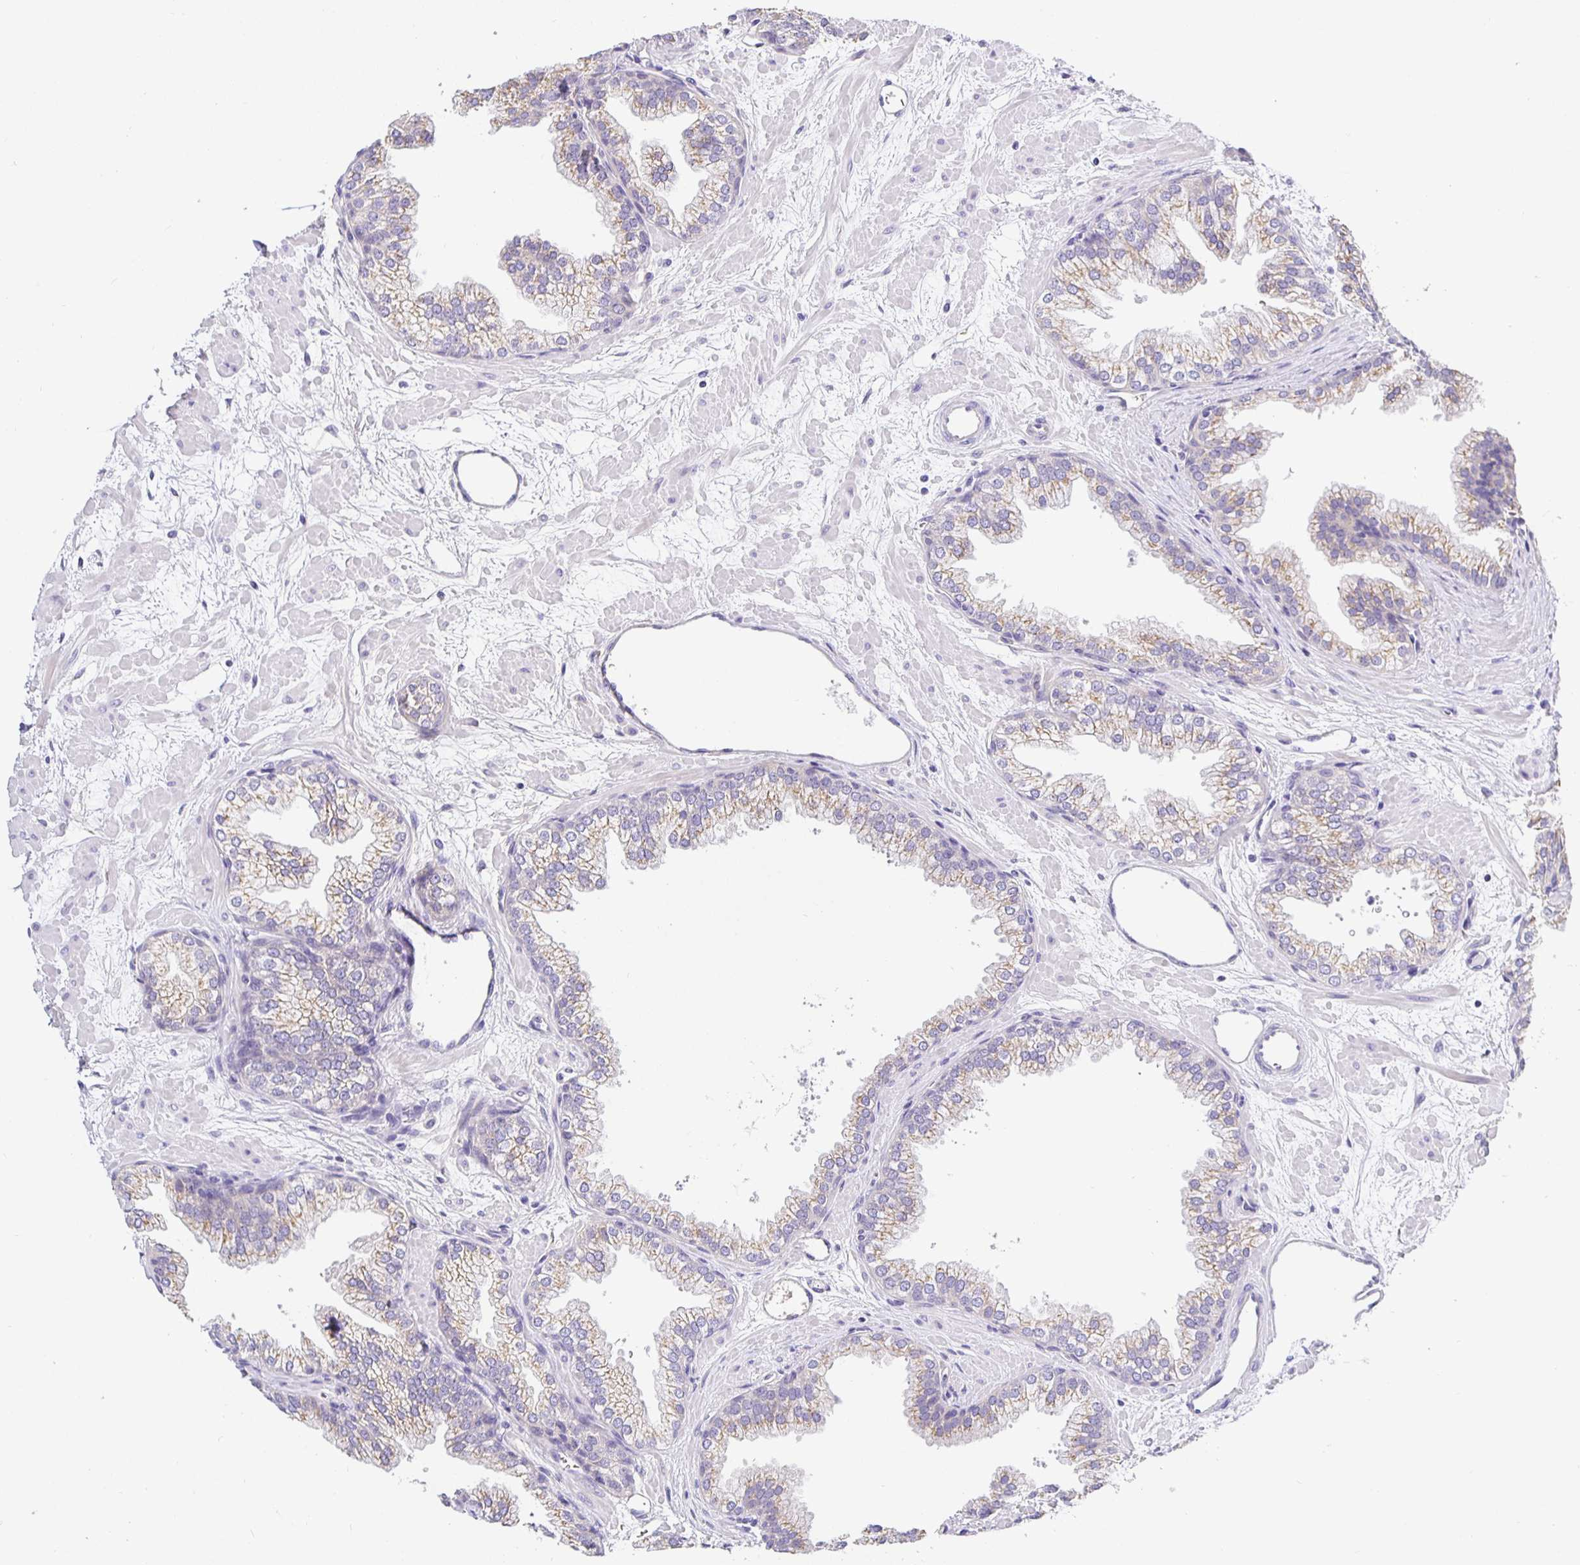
{"staining": {"intensity": "weak", "quantity": "25%-75%", "location": "cytoplasmic/membranous"}, "tissue": "prostate", "cell_type": "Glandular cells", "image_type": "normal", "snomed": [{"axis": "morphology", "description": "Normal tissue, NOS"}, {"axis": "topography", "description": "Prostate"}], "caption": "A high-resolution image shows IHC staining of benign prostate, which reveals weak cytoplasmic/membranous expression in approximately 25%-75% of glandular cells. The protein is shown in brown color, while the nuclei are stained blue.", "gene": "OPALIN", "patient": {"sex": "male", "age": 37}}